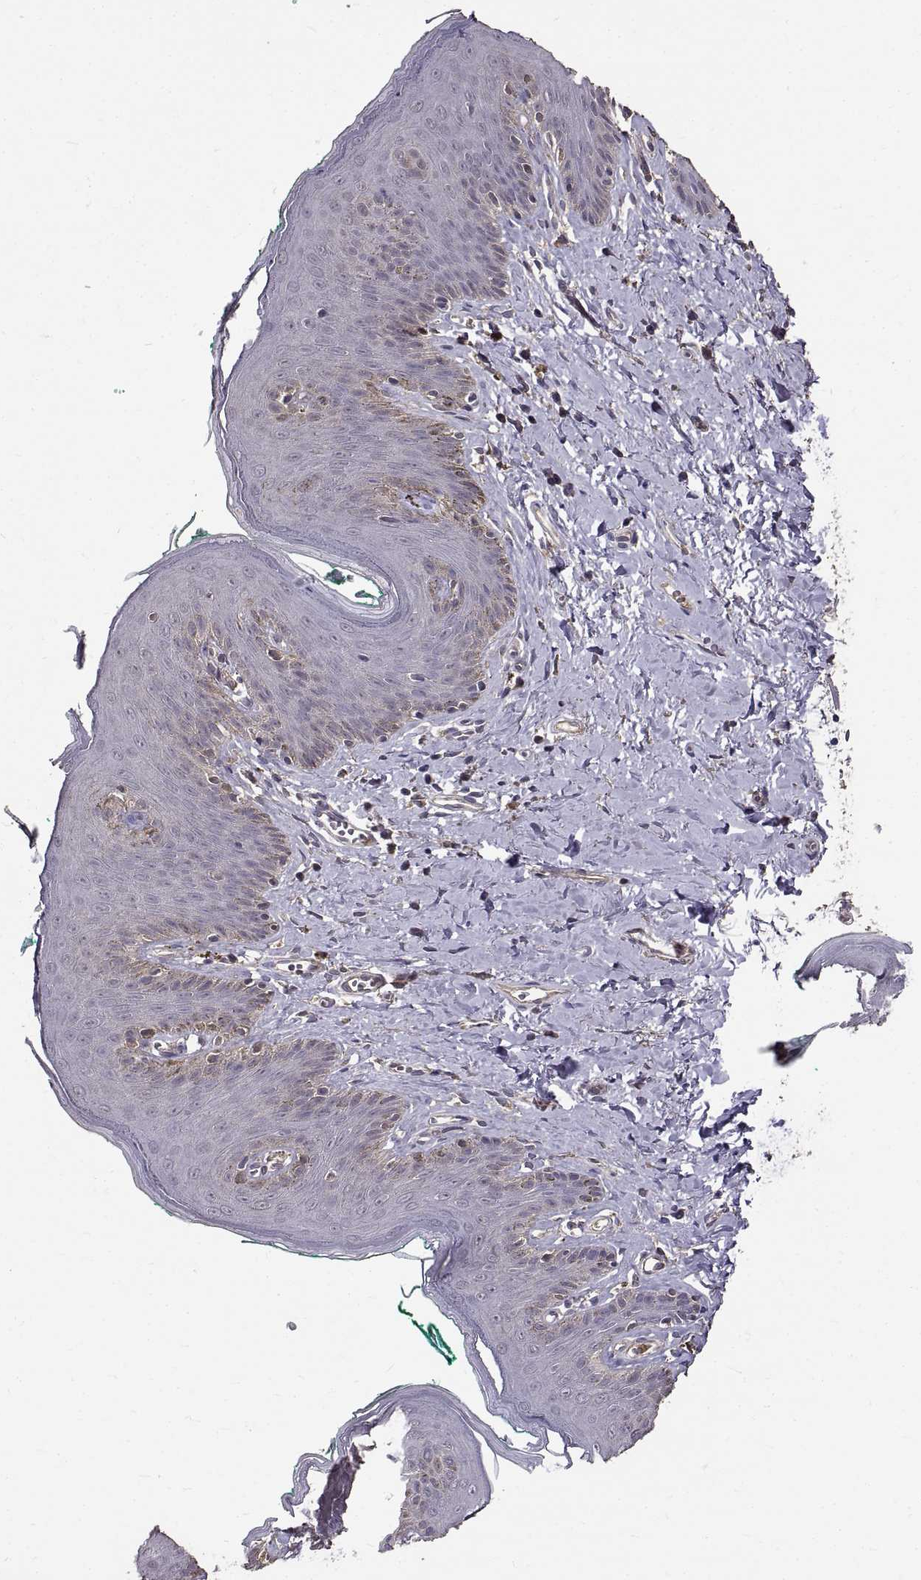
{"staining": {"intensity": "negative", "quantity": "none", "location": "none"}, "tissue": "skin", "cell_type": "Epidermal cells", "image_type": "normal", "snomed": [{"axis": "morphology", "description": "Normal tissue, NOS"}, {"axis": "topography", "description": "Vulva"}], "caption": "High power microscopy image of an immunohistochemistry histopathology image of unremarkable skin, revealing no significant expression in epidermal cells.", "gene": "PEA15", "patient": {"sex": "female", "age": 66}}